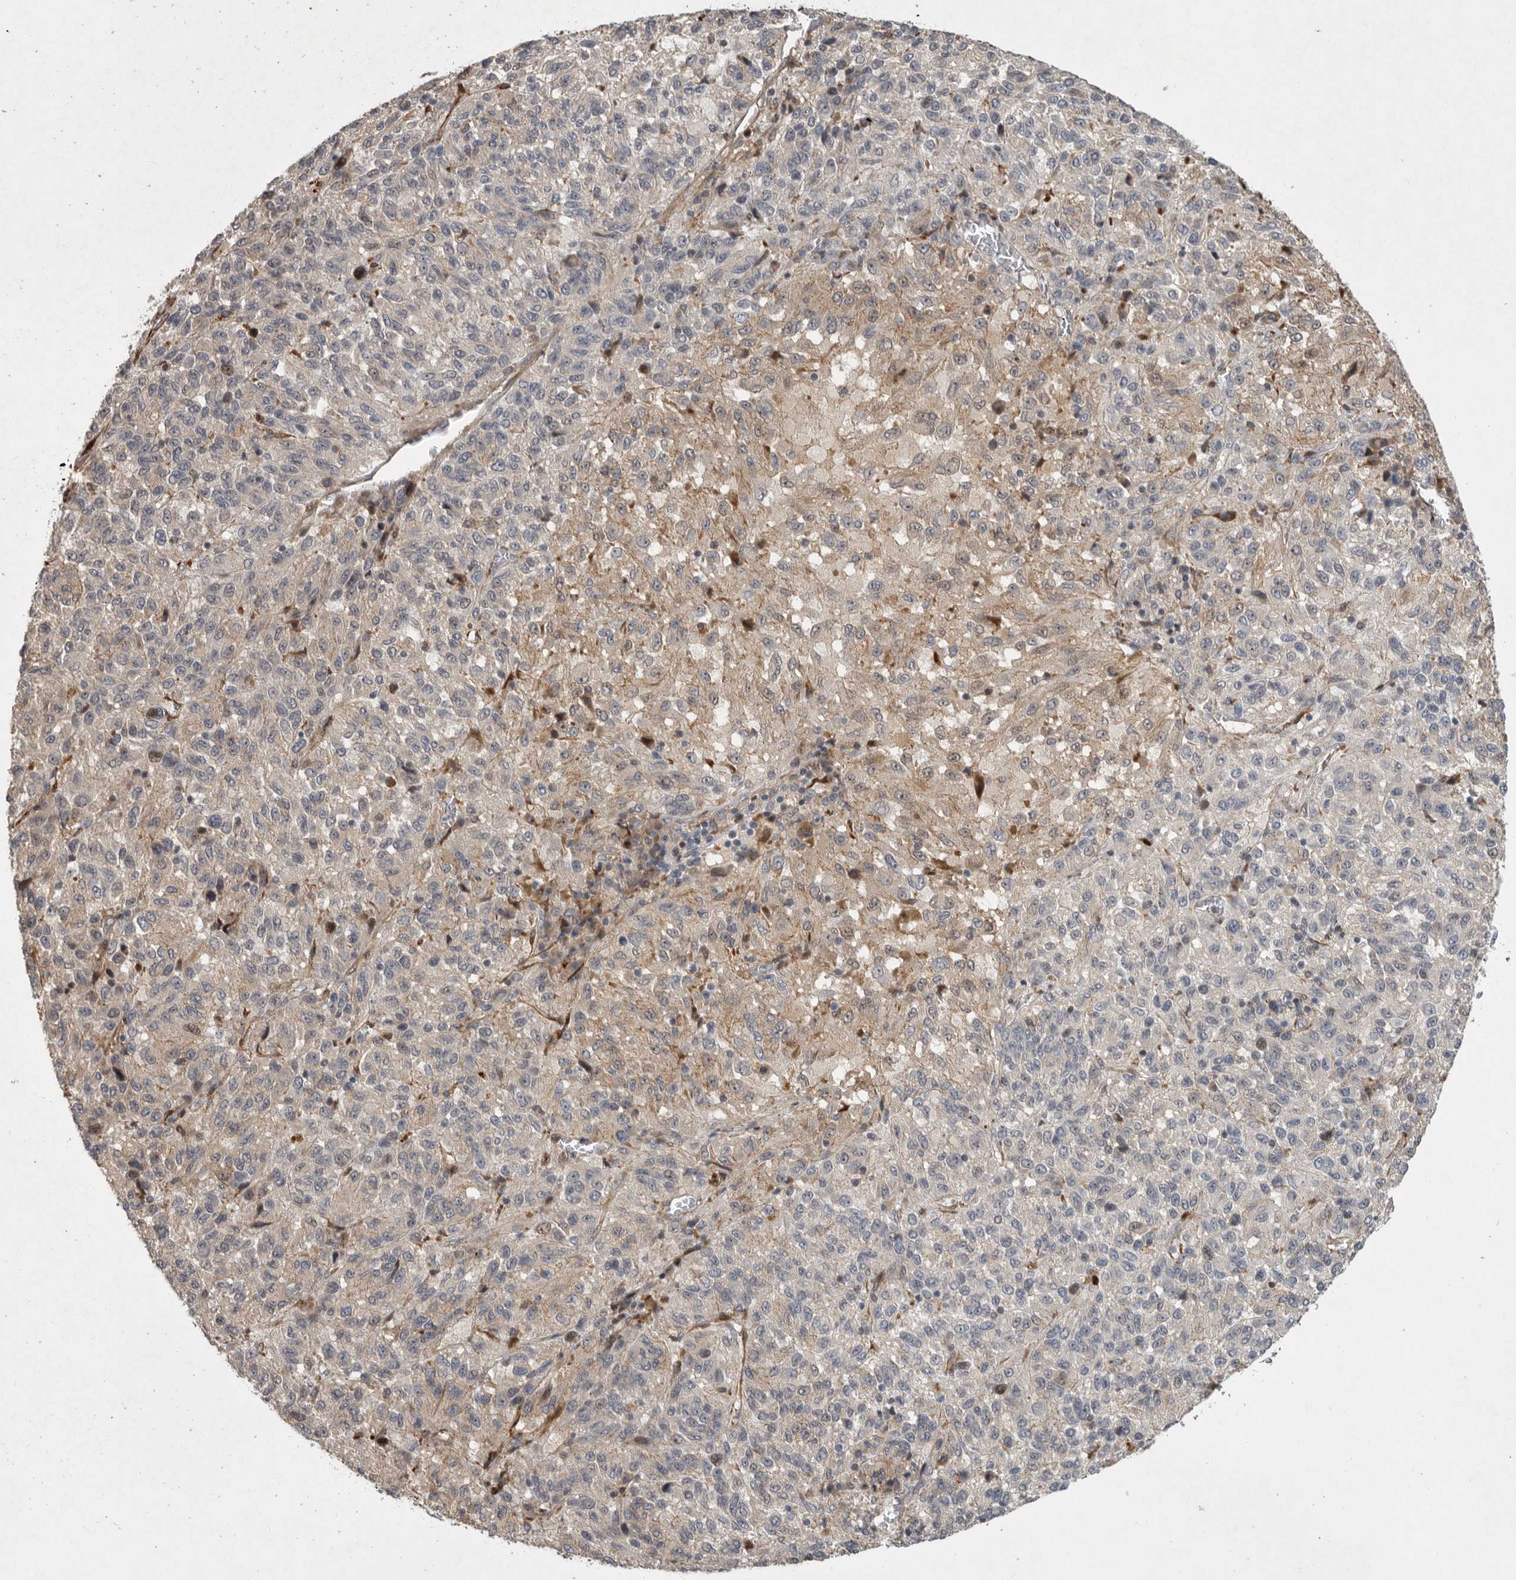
{"staining": {"intensity": "weak", "quantity": "<25%", "location": "cytoplasmic/membranous"}, "tissue": "melanoma", "cell_type": "Tumor cells", "image_type": "cancer", "snomed": [{"axis": "morphology", "description": "Malignant melanoma, Metastatic site"}, {"axis": "topography", "description": "Lung"}], "caption": "This is an immunohistochemistry image of malignant melanoma (metastatic site). There is no positivity in tumor cells.", "gene": "MPDZ", "patient": {"sex": "male", "age": 64}}